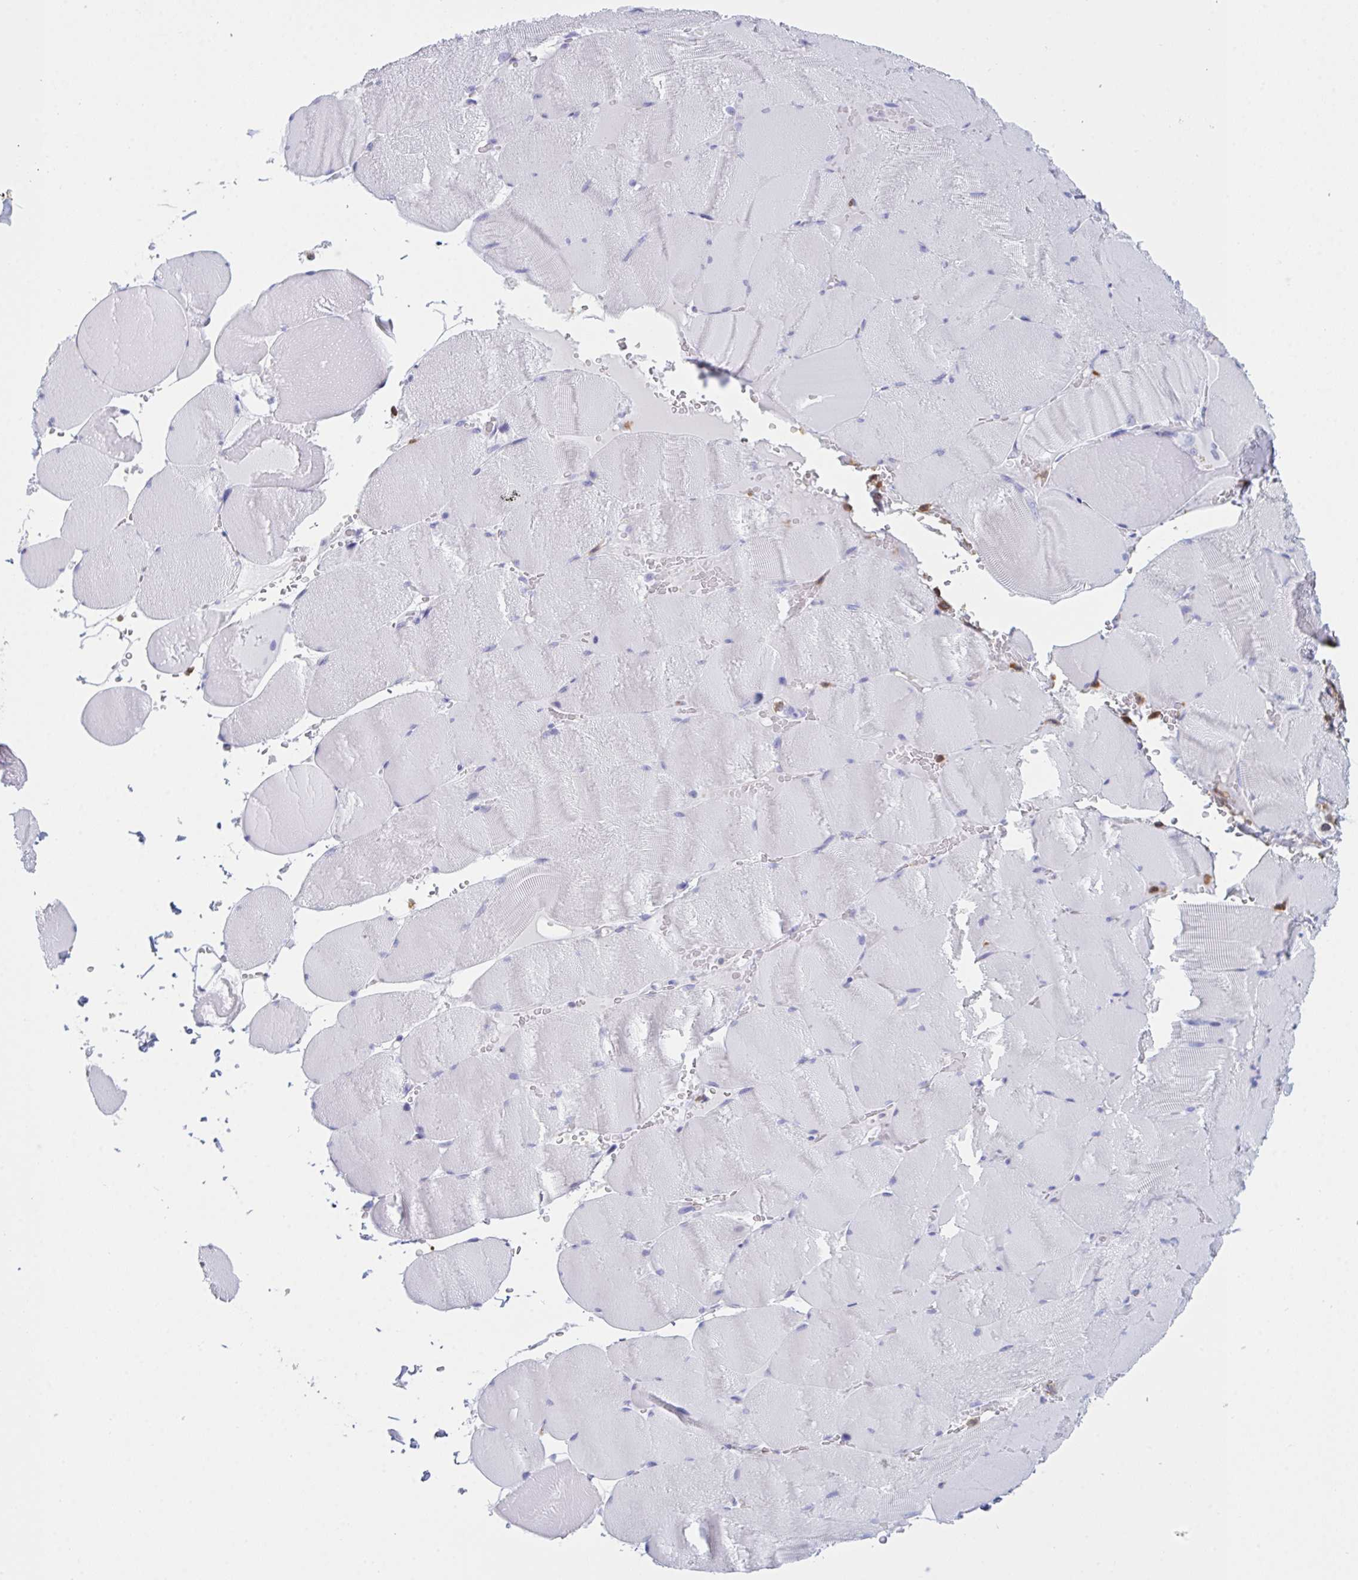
{"staining": {"intensity": "negative", "quantity": "none", "location": "none"}, "tissue": "skeletal muscle", "cell_type": "Myocytes", "image_type": "normal", "snomed": [{"axis": "morphology", "description": "Normal tissue, NOS"}, {"axis": "topography", "description": "Skeletal muscle"}, {"axis": "topography", "description": "Head-Neck"}], "caption": "Immunohistochemistry micrograph of benign skeletal muscle stained for a protein (brown), which displays no staining in myocytes. (Stains: DAB (3,3'-diaminobenzidine) immunohistochemistry (IHC) with hematoxylin counter stain, Microscopy: brightfield microscopy at high magnification).", "gene": "MYO1F", "patient": {"sex": "male", "age": 66}}